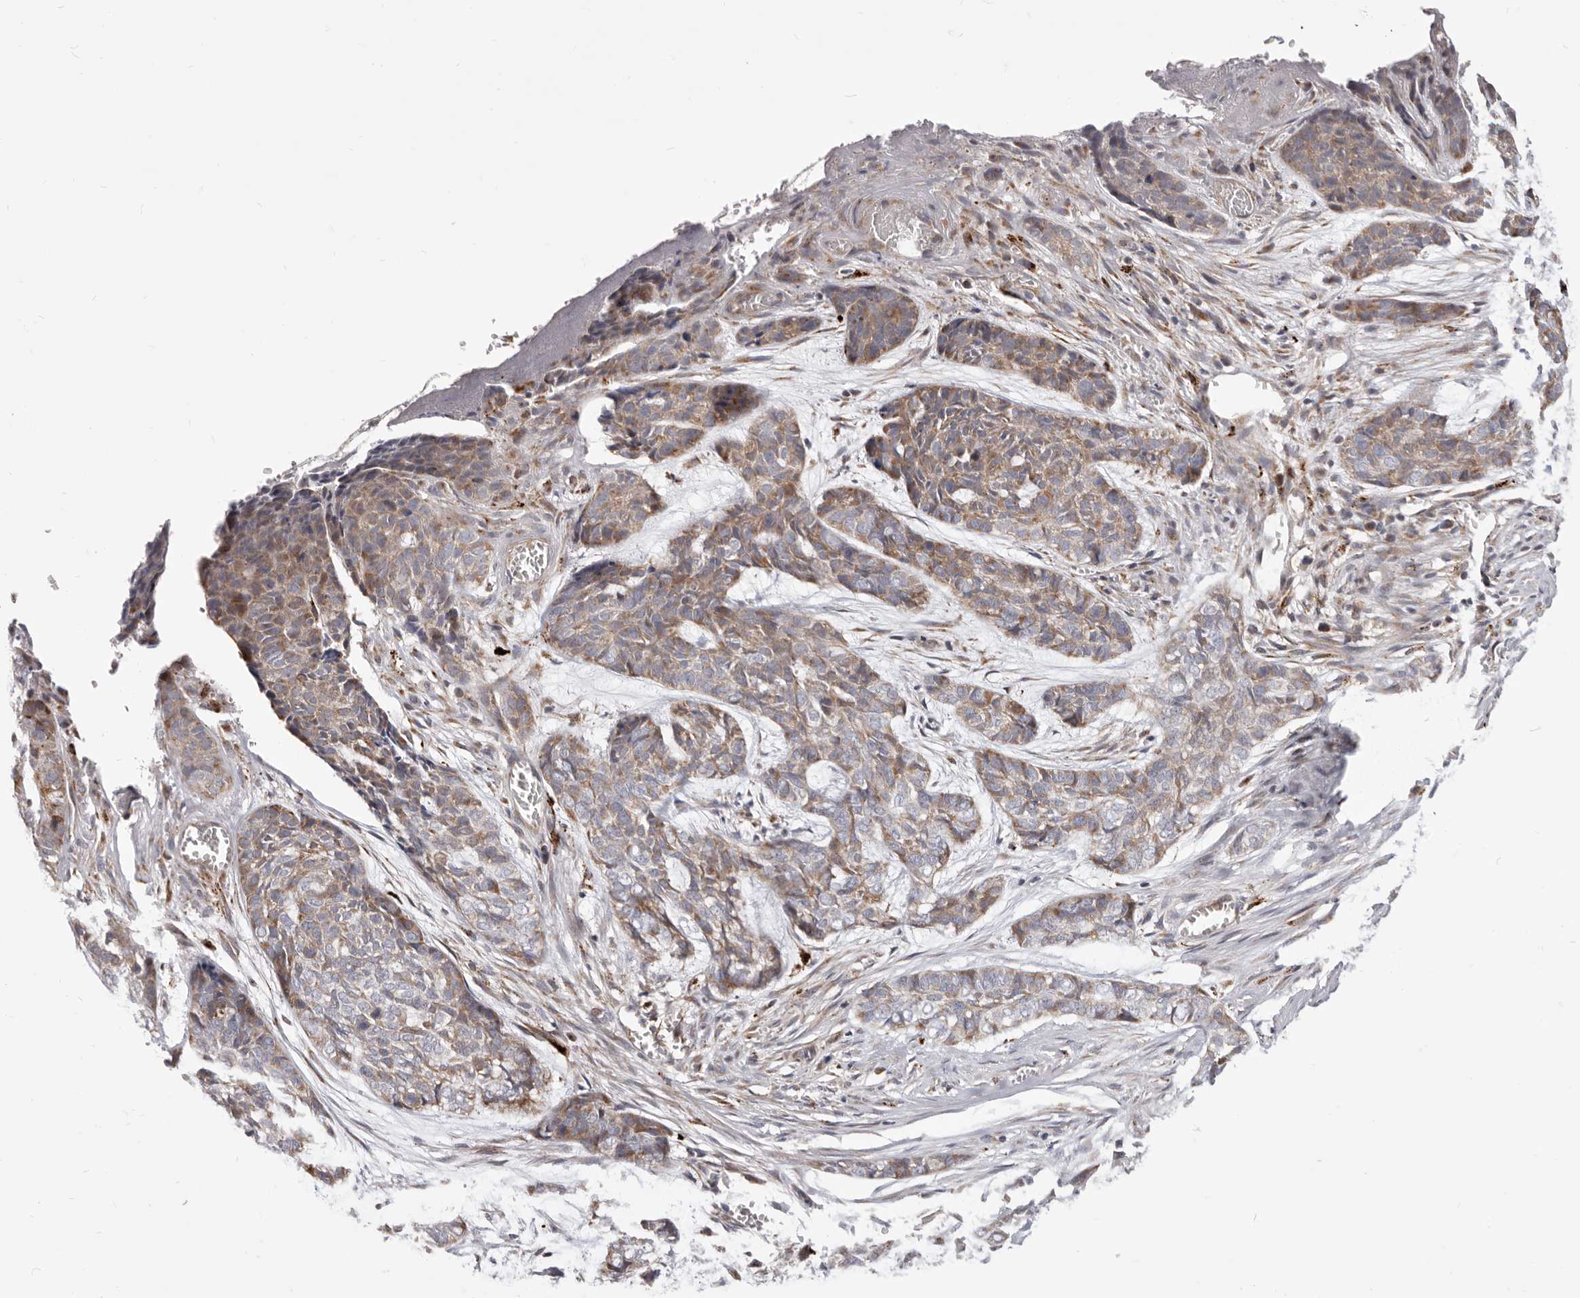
{"staining": {"intensity": "weak", "quantity": "25%-75%", "location": "cytoplasmic/membranous"}, "tissue": "skin cancer", "cell_type": "Tumor cells", "image_type": "cancer", "snomed": [{"axis": "morphology", "description": "Basal cell carcinoma"}, {"axis": "topography", "description": "Skin"}], "caption": "A micrograph of skin basal cell carcinoma stained for a protein displays weak cytoplasmic/membranous brown staining in tumor cells.", "gene": "TOR3A", "patient": {"sex": "female", "age": 64}}